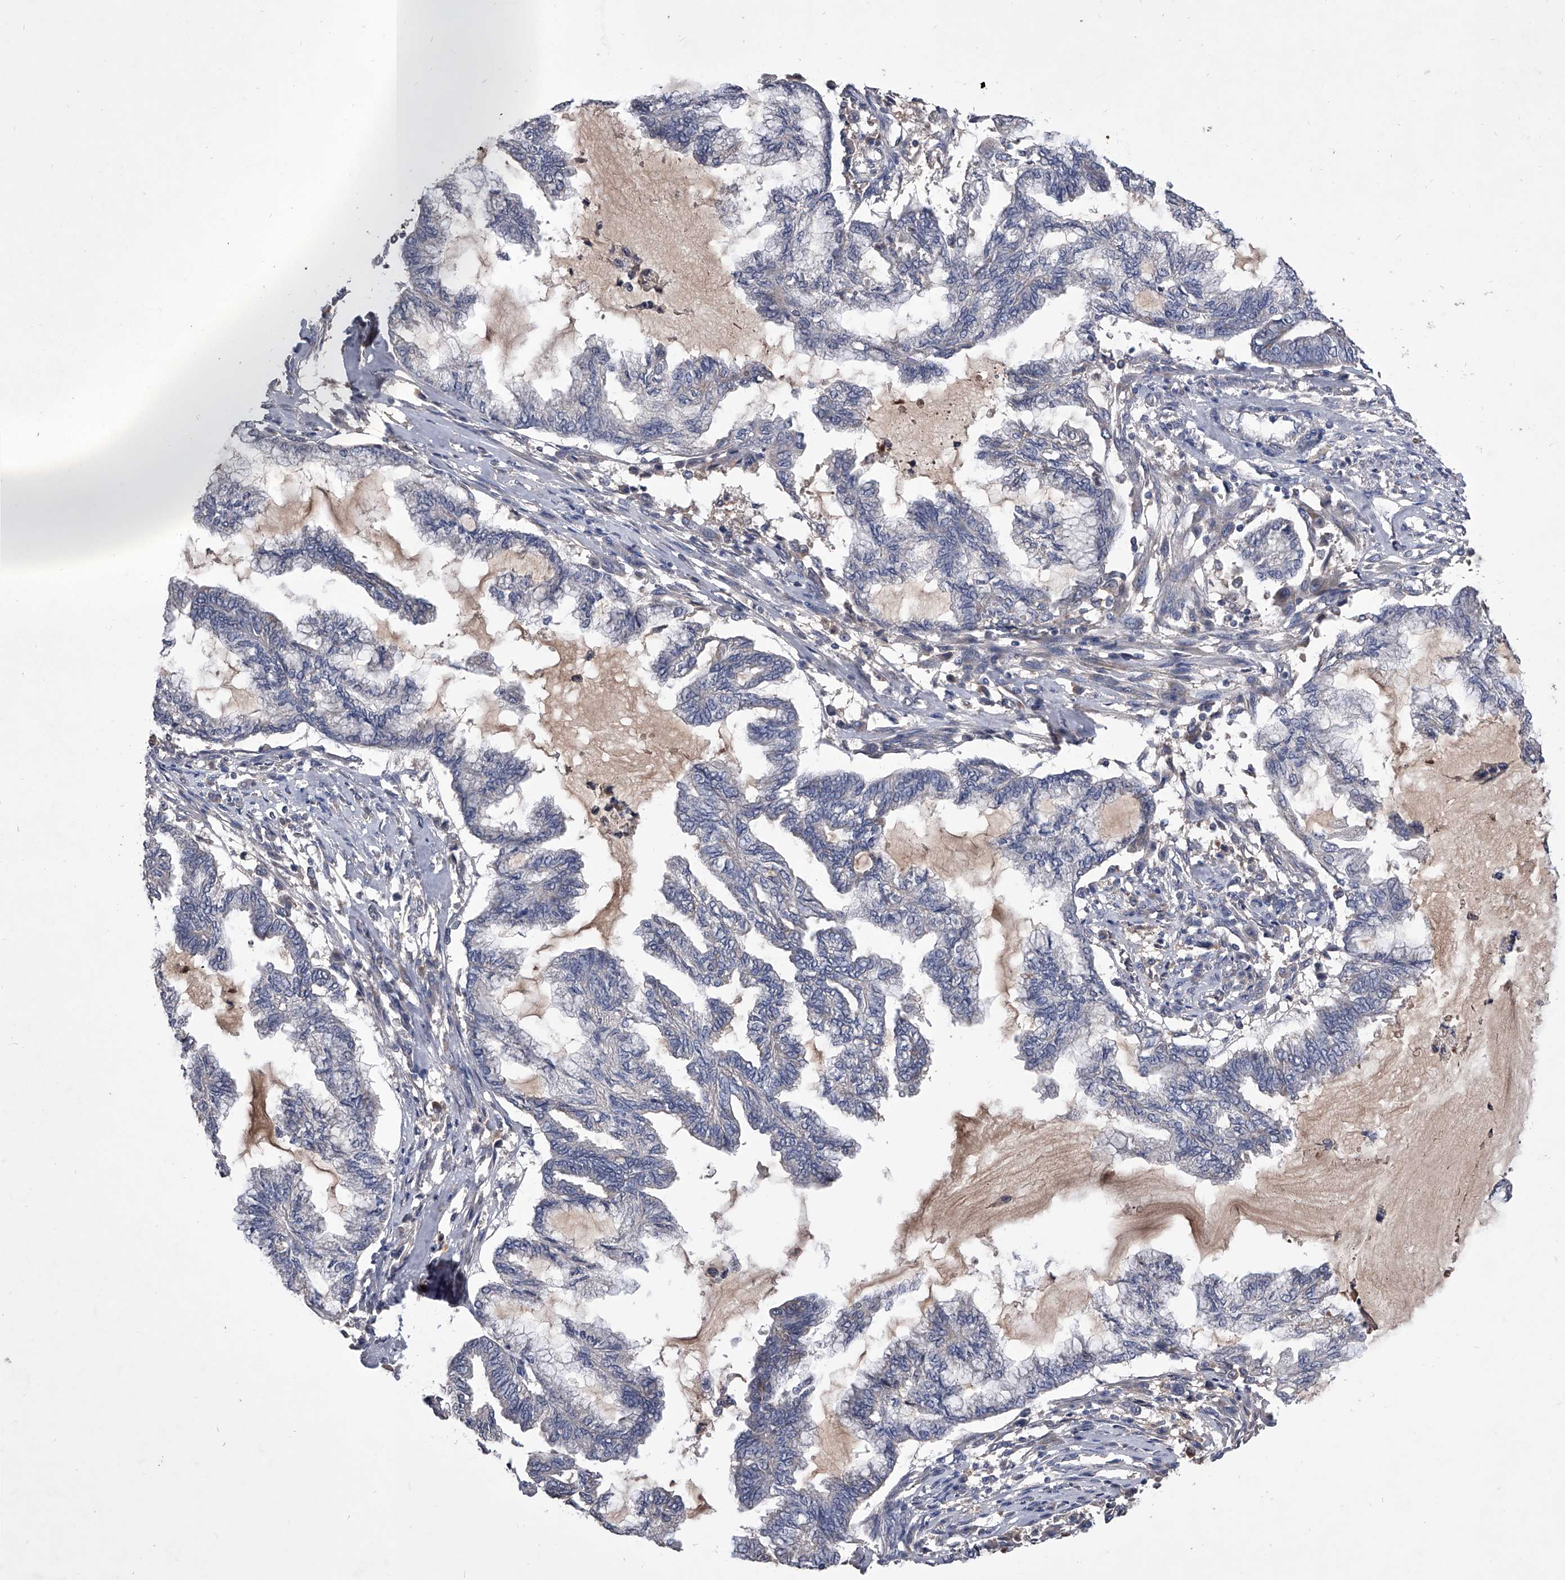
{"staining": {"intensity": "negative", "quantity": "none", "location": "none"}, "tissue": "endometrial cancer", "cell_type": "Tumor cells", "image_type": "cancer", "snomed": [{"axis": "morphology", "description": "Adenocarcinoma, NOS"}, {"axis": "topography", "description": "Endometrium"}], "caption": "Adenocarcinoma (endometrial) was stained to show a protein in brown. There is no significant expression in tumor cells.", "gene": "NRP1", "patient": {"sex": "female", "age": 86}}